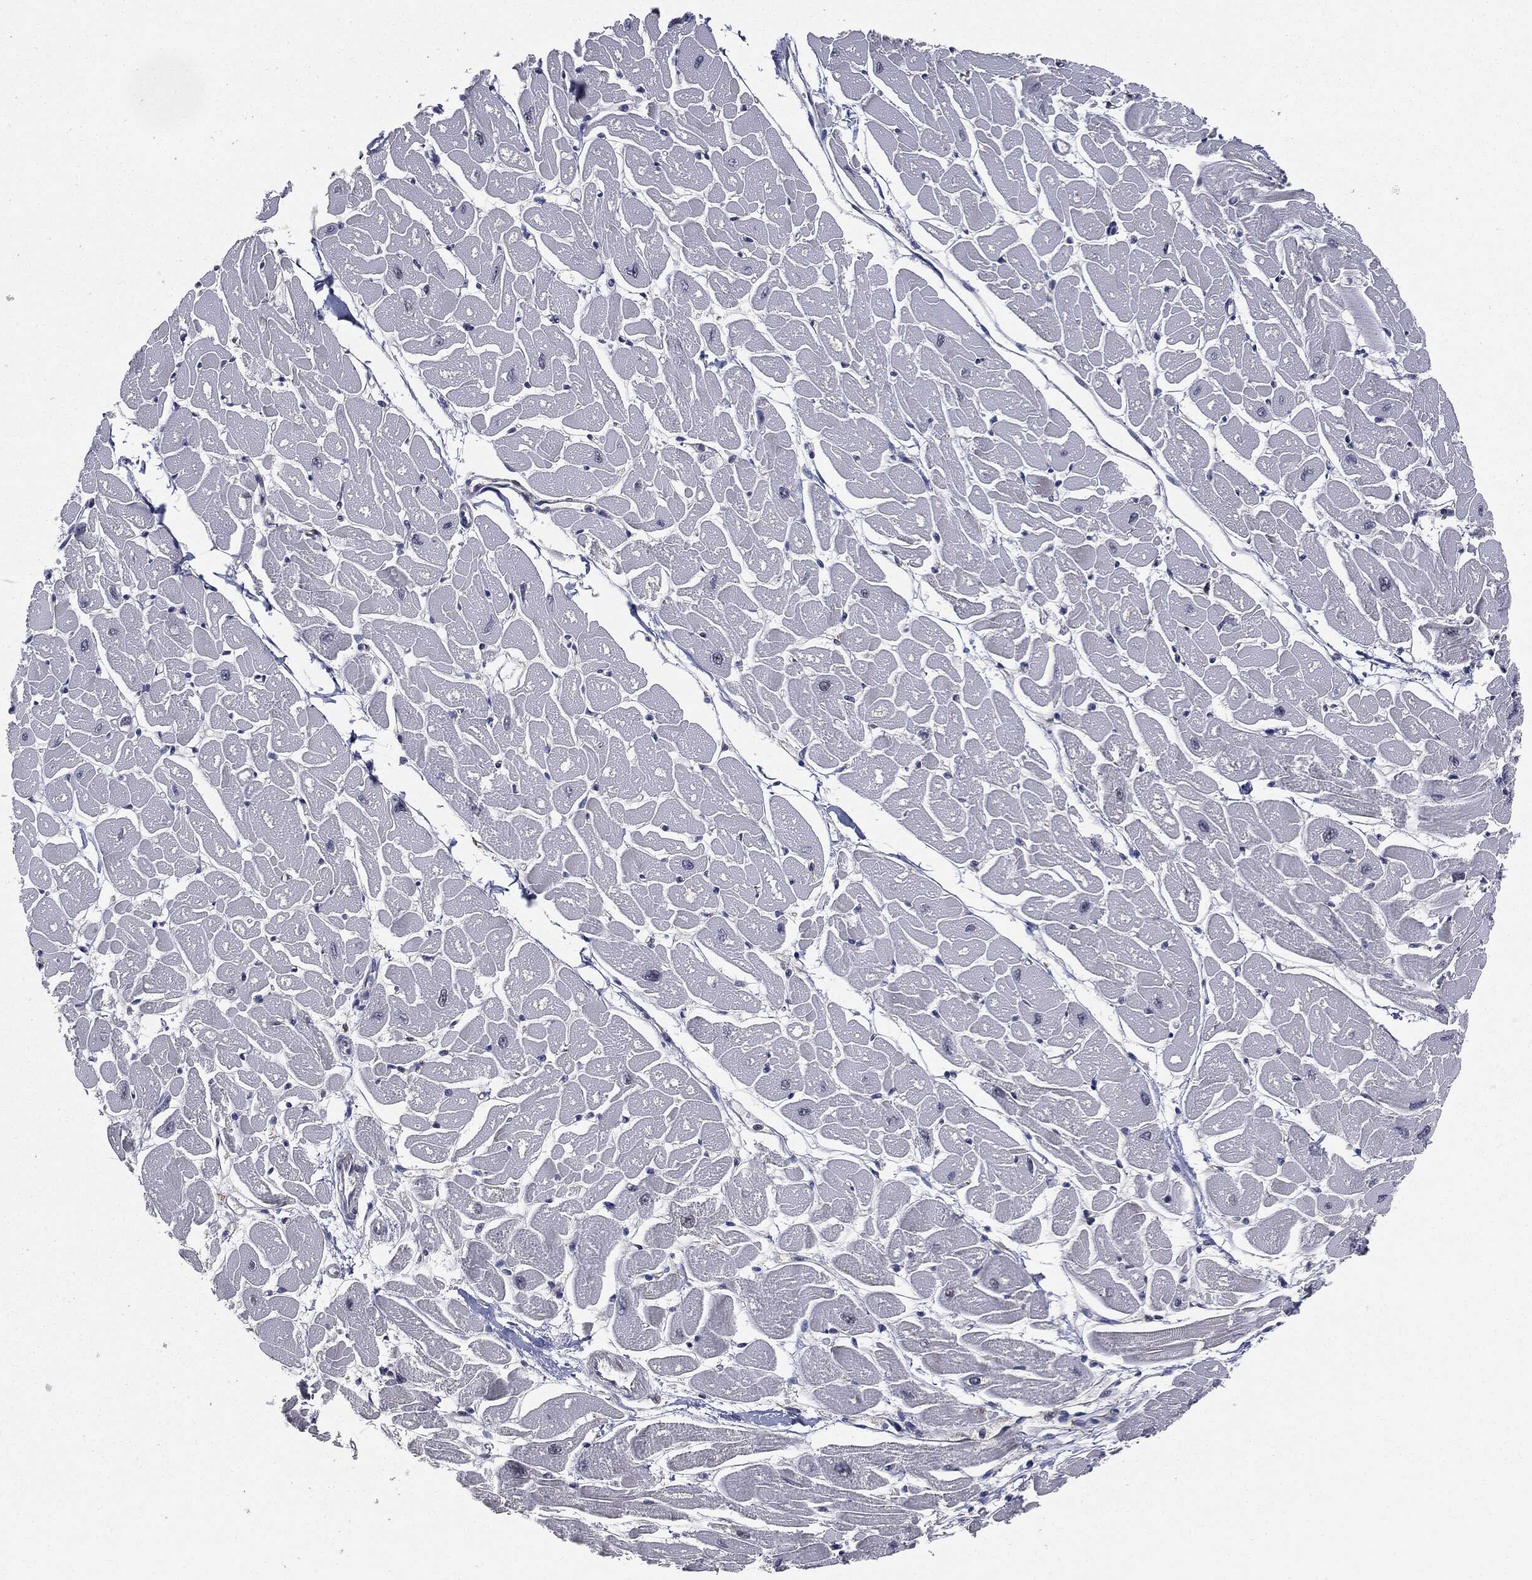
{"staining": {"intensity": "negative", "quantity": "none", "location": "none"}, "tissue": "heart muscle", "cell_type": "Cardiomyocytes", "image_type": "normal", "snomed": [{"axis": "morphology", "description": "Normal tissue, NOS"}, {"axis": "topography", "description": "Heart"}], "caption": "IHC micrograph of unremarkable heart muscle: human heart muscle stained with DAB (3,3'-diaminobenzidine) shows no significant protein positivity in cardiomyocytes. Nuclei are stained in blue.", "gene": "TRMT1L", "patient": {"sex": "male", "age": 57}}